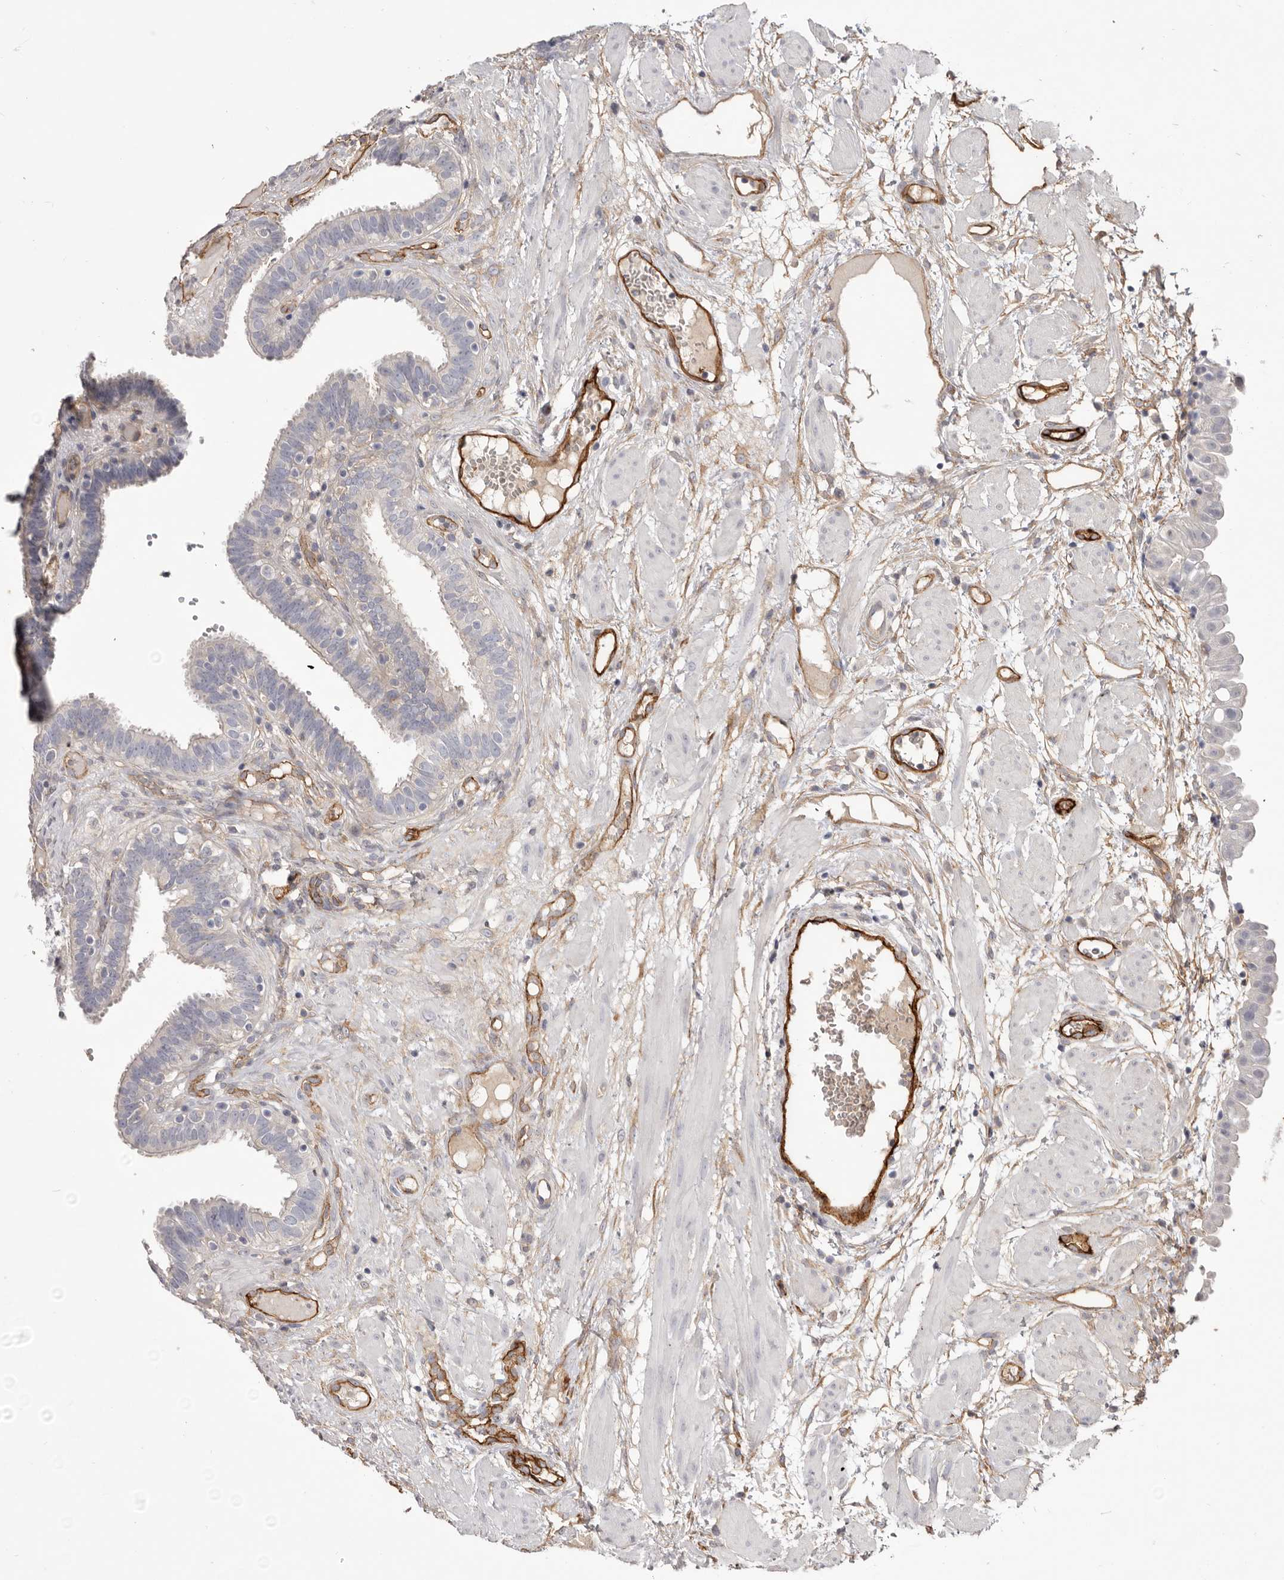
{"staining": {"intensity": "negative", "quantity": "none", "location": "none"}, "tissue": "fallopian tube", "cell_type": "Glandular cells", "image_type": "normal", "snomed": [{"axis": "morphology", "description": "Normal tissue, NOS"}, {"axis": "topography", "description": "Fallopian tube"}, {"axis": "topography", "description": "Placenta"}], "caption": "Glandular cells are negative for brown protein staining in benign fallopian tube. The staining was performed using DAB (3,3'-diaminobenzidine) to visualize the protein expression in brown, while the nuclei were stained in blue with hematoxylin (Magnification: 20x).", "gene": "LRRC66", "patient": {"sex": "female", "age": 32}}